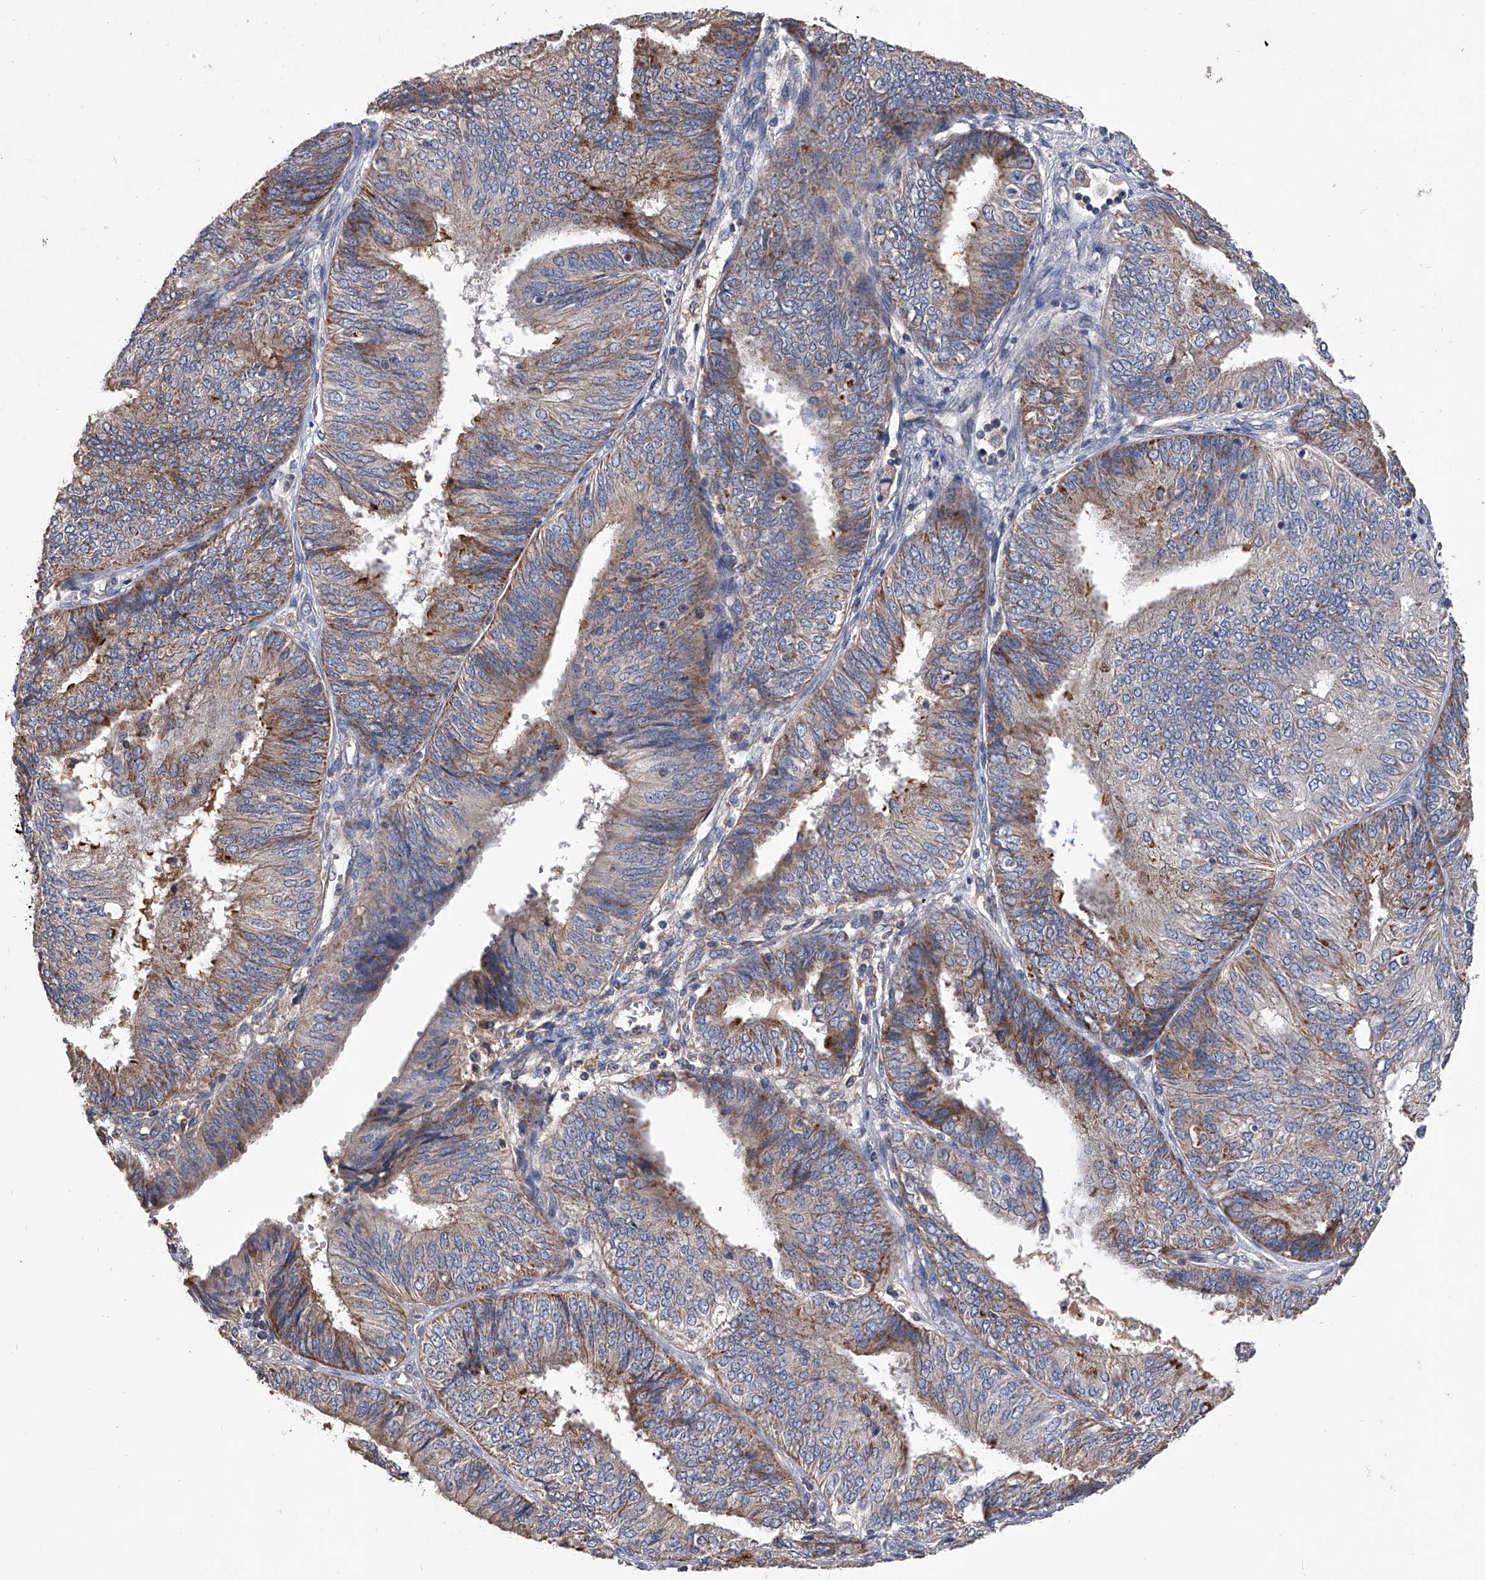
{"staining": {"intensity": "weak", "quantity": "25%-75%", "location": "cytoplasmic/membranous"}, "tissue": "endometrial cancer", "cell_type": "Tumor cells", "image_type": "cancer", "snomed": [{"axis": "morphology", "description": "Adenocarcinoma, NOS"}, {"axis": "topography", "description": "Endometrium"}], "caption": "DAB (3,3'-diaminobenzidine) immunohistochemical staining of endometrial adenocarcinoma exhibits weak cytoplasmic/membranous protein staining in about 25%-75% of tumor cells.", "gene": "NRP1", "patient": {"sex": "female", "age": 58}}